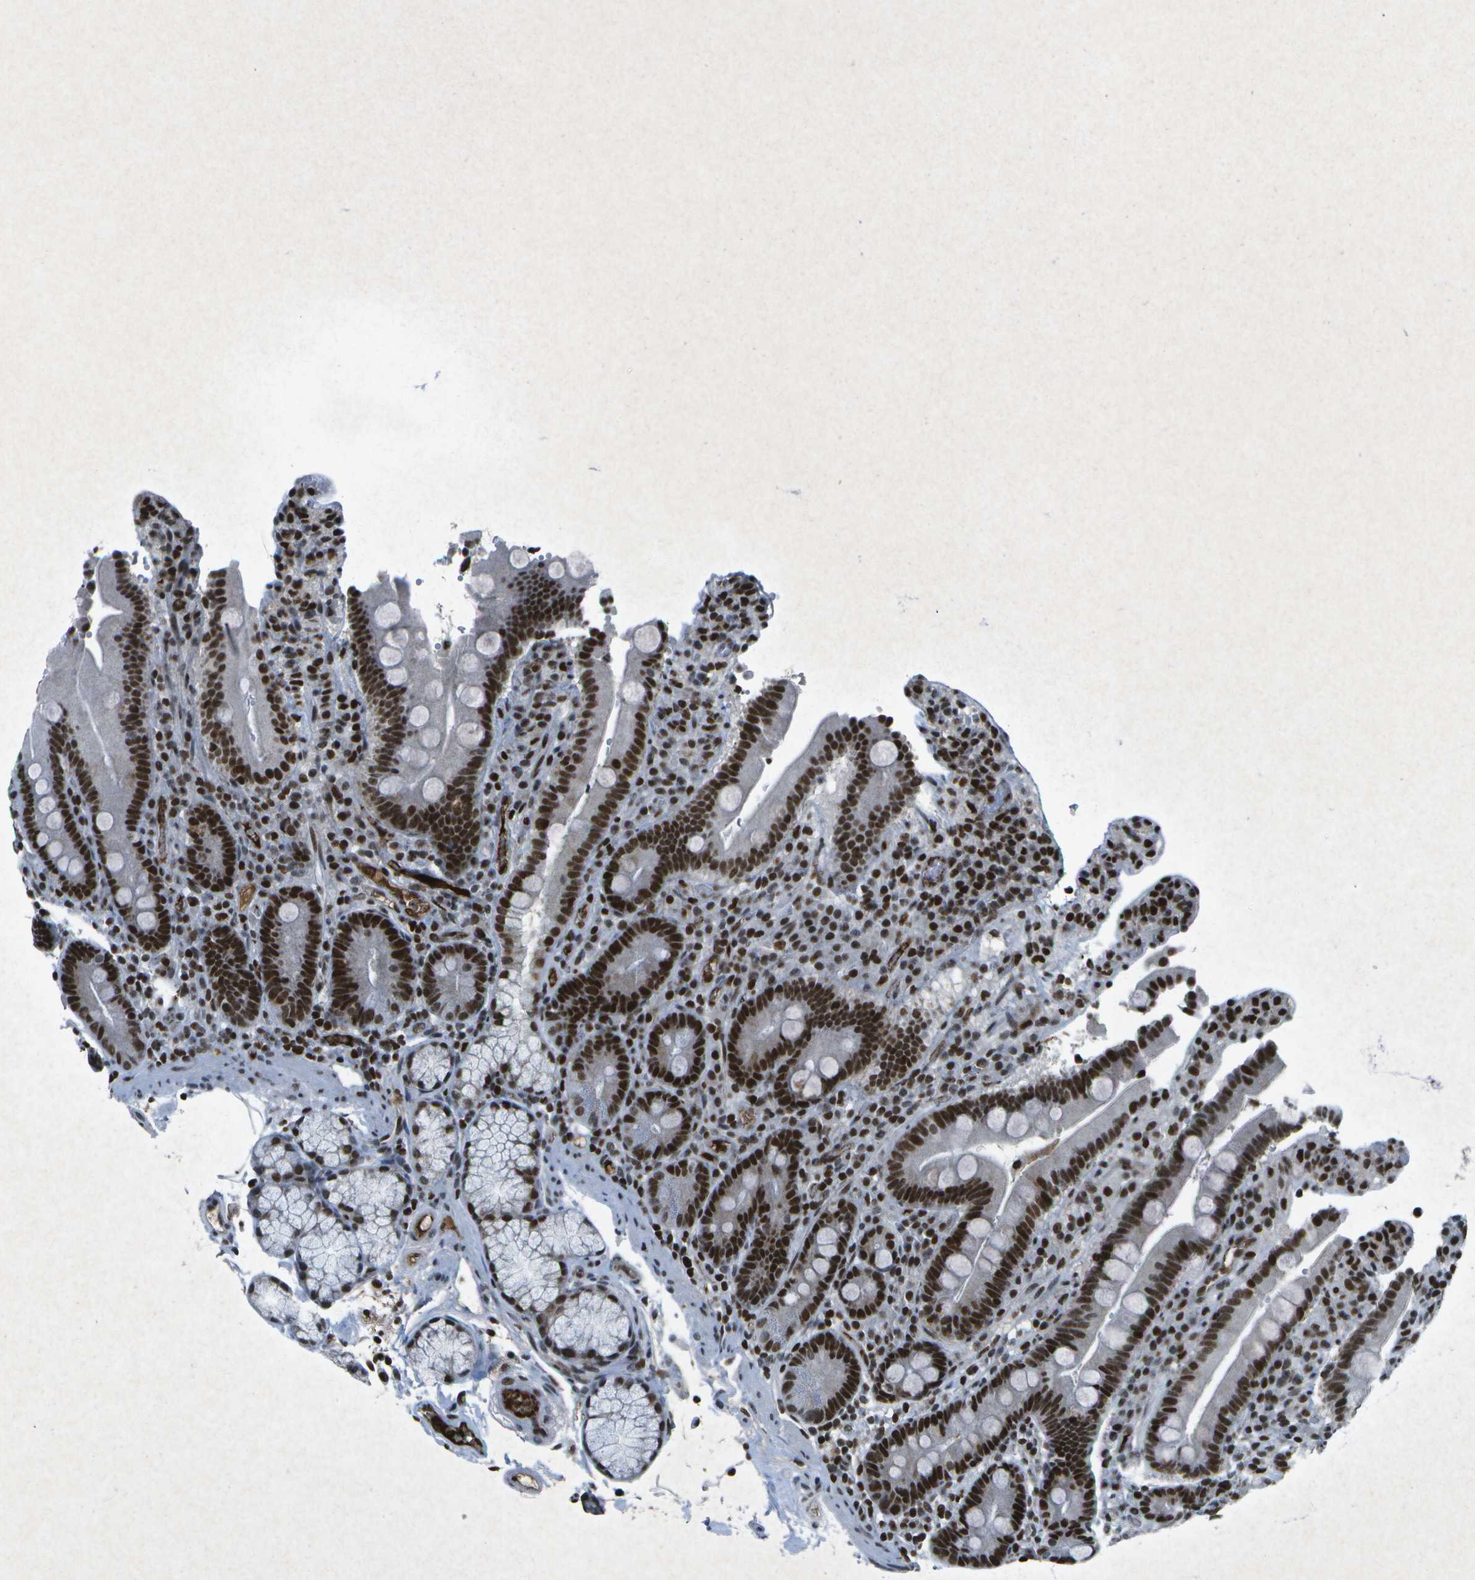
{"staining": {"intensity": "strong", "quantity": ">75%", "location": "nuclear"}, "tissue": "duodenum", "cell_type": "Glandular cells", "image_type": "normal", "snomed": [{"axis": "morphology", "description": "Normal tissue, NOS"}, {"axis": "topography", "description": "Small intestine, NOS"}], "caption": "Immunohistochemistry image of normal duodenum: human duodenum stained using immunohistochemistry demonstrates high levels of strong protein expression localized specifically in the nuclear of glandular cells, appearing as a nuclear brown color.", "gene": "MTA2", "patient": {"sex": "female", "age": 71}}